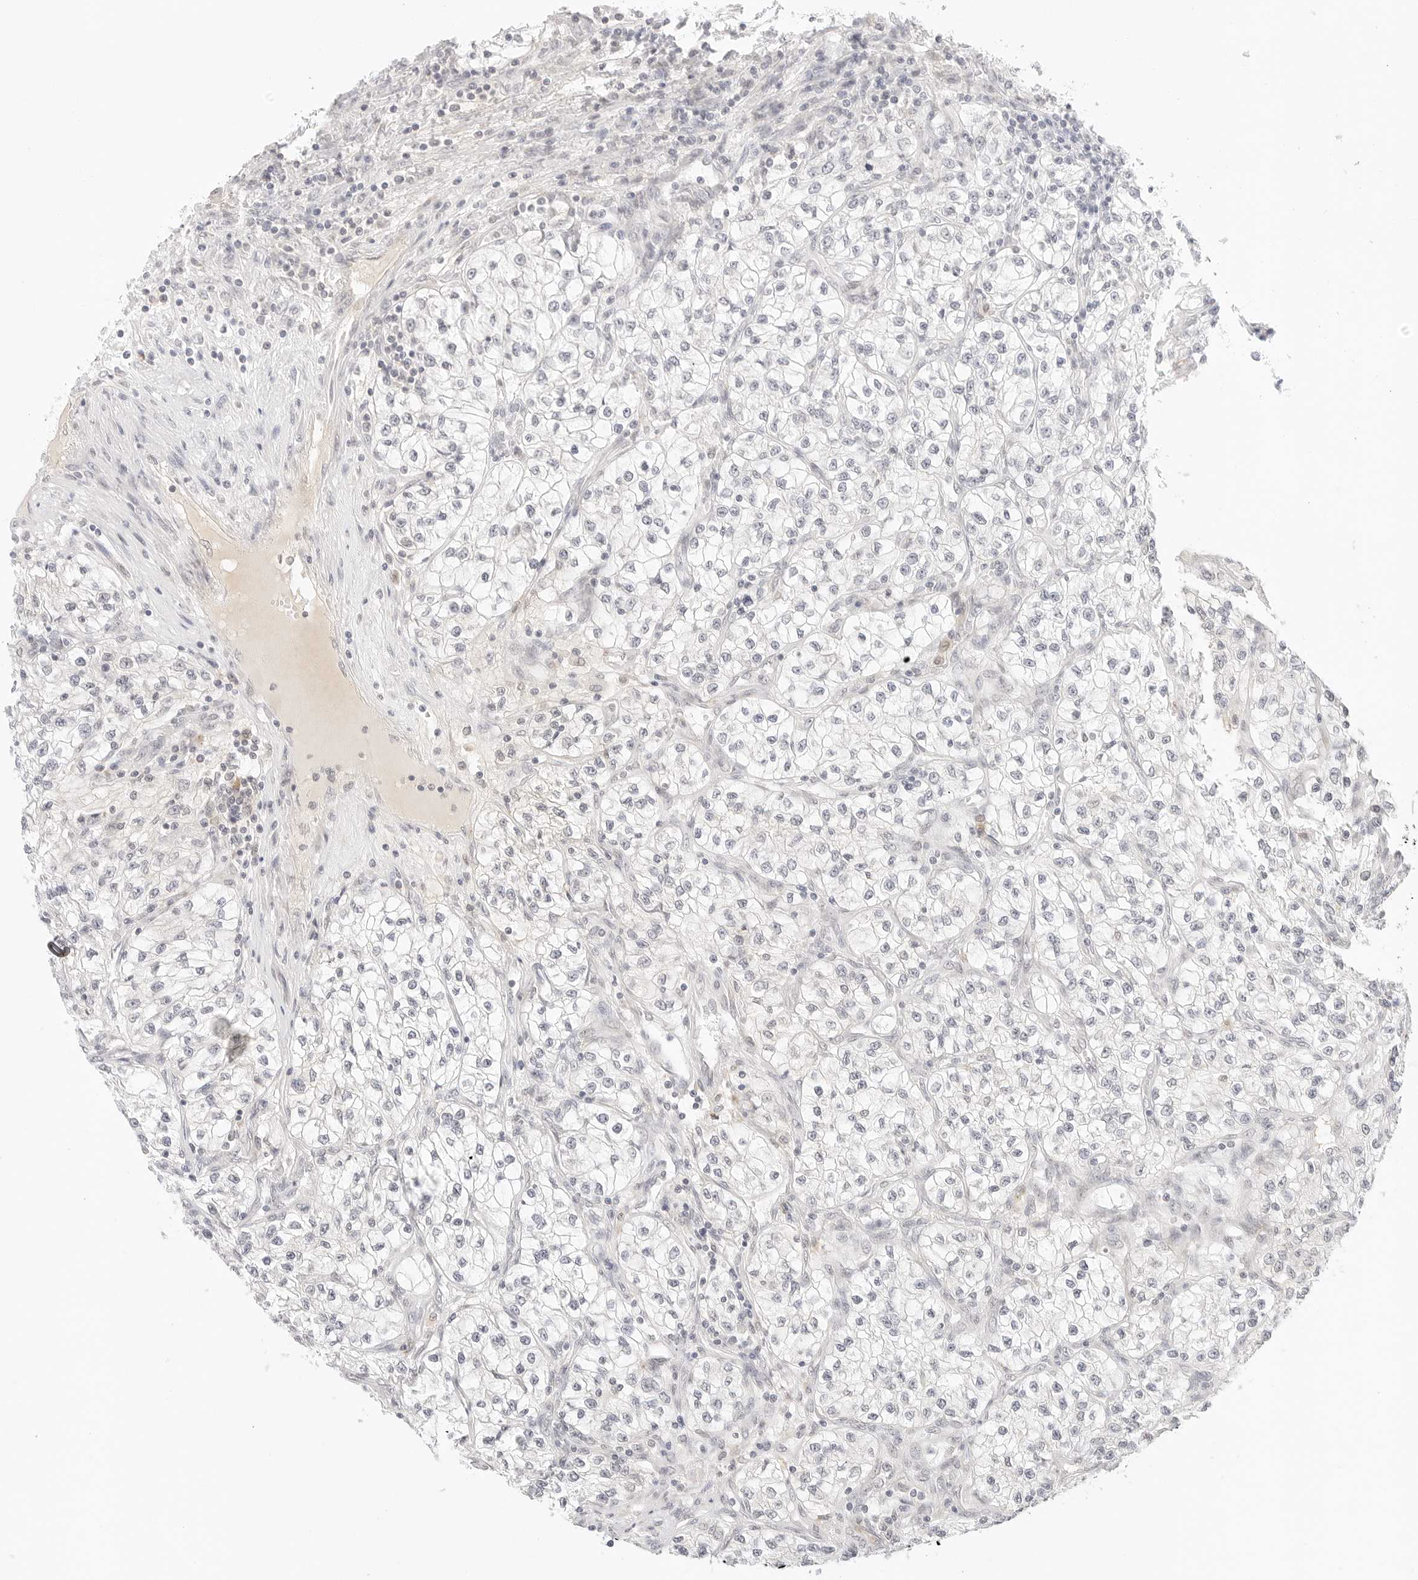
{"staining": {"intensity": "negative", "quantity": "none", "location": "none"}, "tissue": "renal cancer", "cell_type": "Tumor cells", "image_type": "cancer", "snomed": [{"axis": "morphology", "description": "Adenocarcinoma, NOS"}, {"axis": "topography", "description": "Kidney"}], "caption": "DAB (3,3'-diaminobenzidine) immunohistochemical staining of human renal adenocarcinoma exhibits no significant staining in tumor cells.", "gene": "XKR4", "patient": {"sex": "female", "age": 57}}